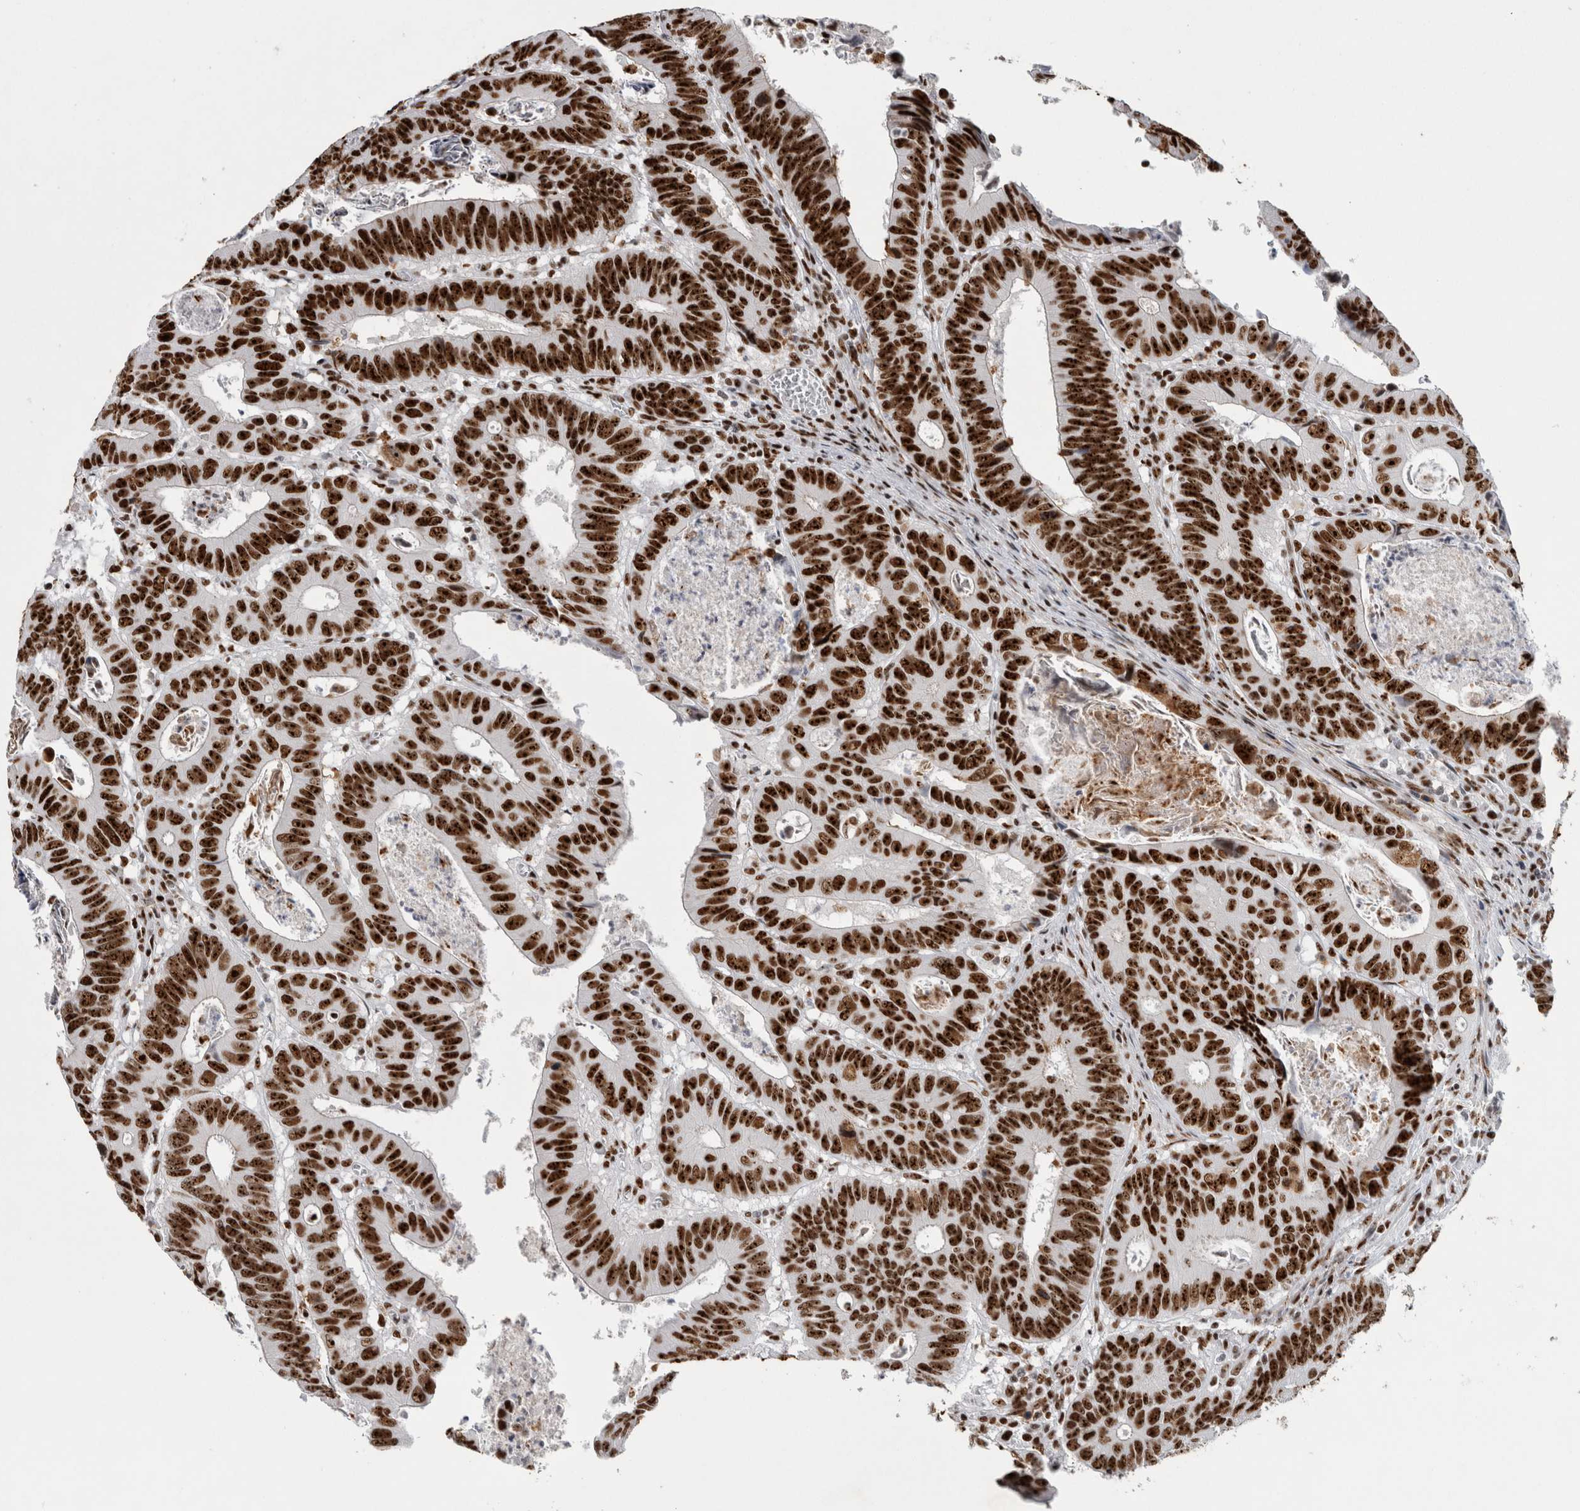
{"staining": {"intensity": "strong", "quantity": ">75%", "location": "nuclear"}, "tissue": "colorectal cancer", "cell_type": "Tumor cells", "image_type": "cancer", "snomed": [{"axis": "morphology", "description": "Adenocarcinoma, NOS"}, {"axis": "topography", "description": "Colon"}], "caption": "The photomicrograph reveals immunohistochemical staining of colorectal cancer. There is strong nuclear expression is appreciated in about >75% of tumor cells.", "gene": "NCL", "patient": {"sex": "male", "age": 72}}